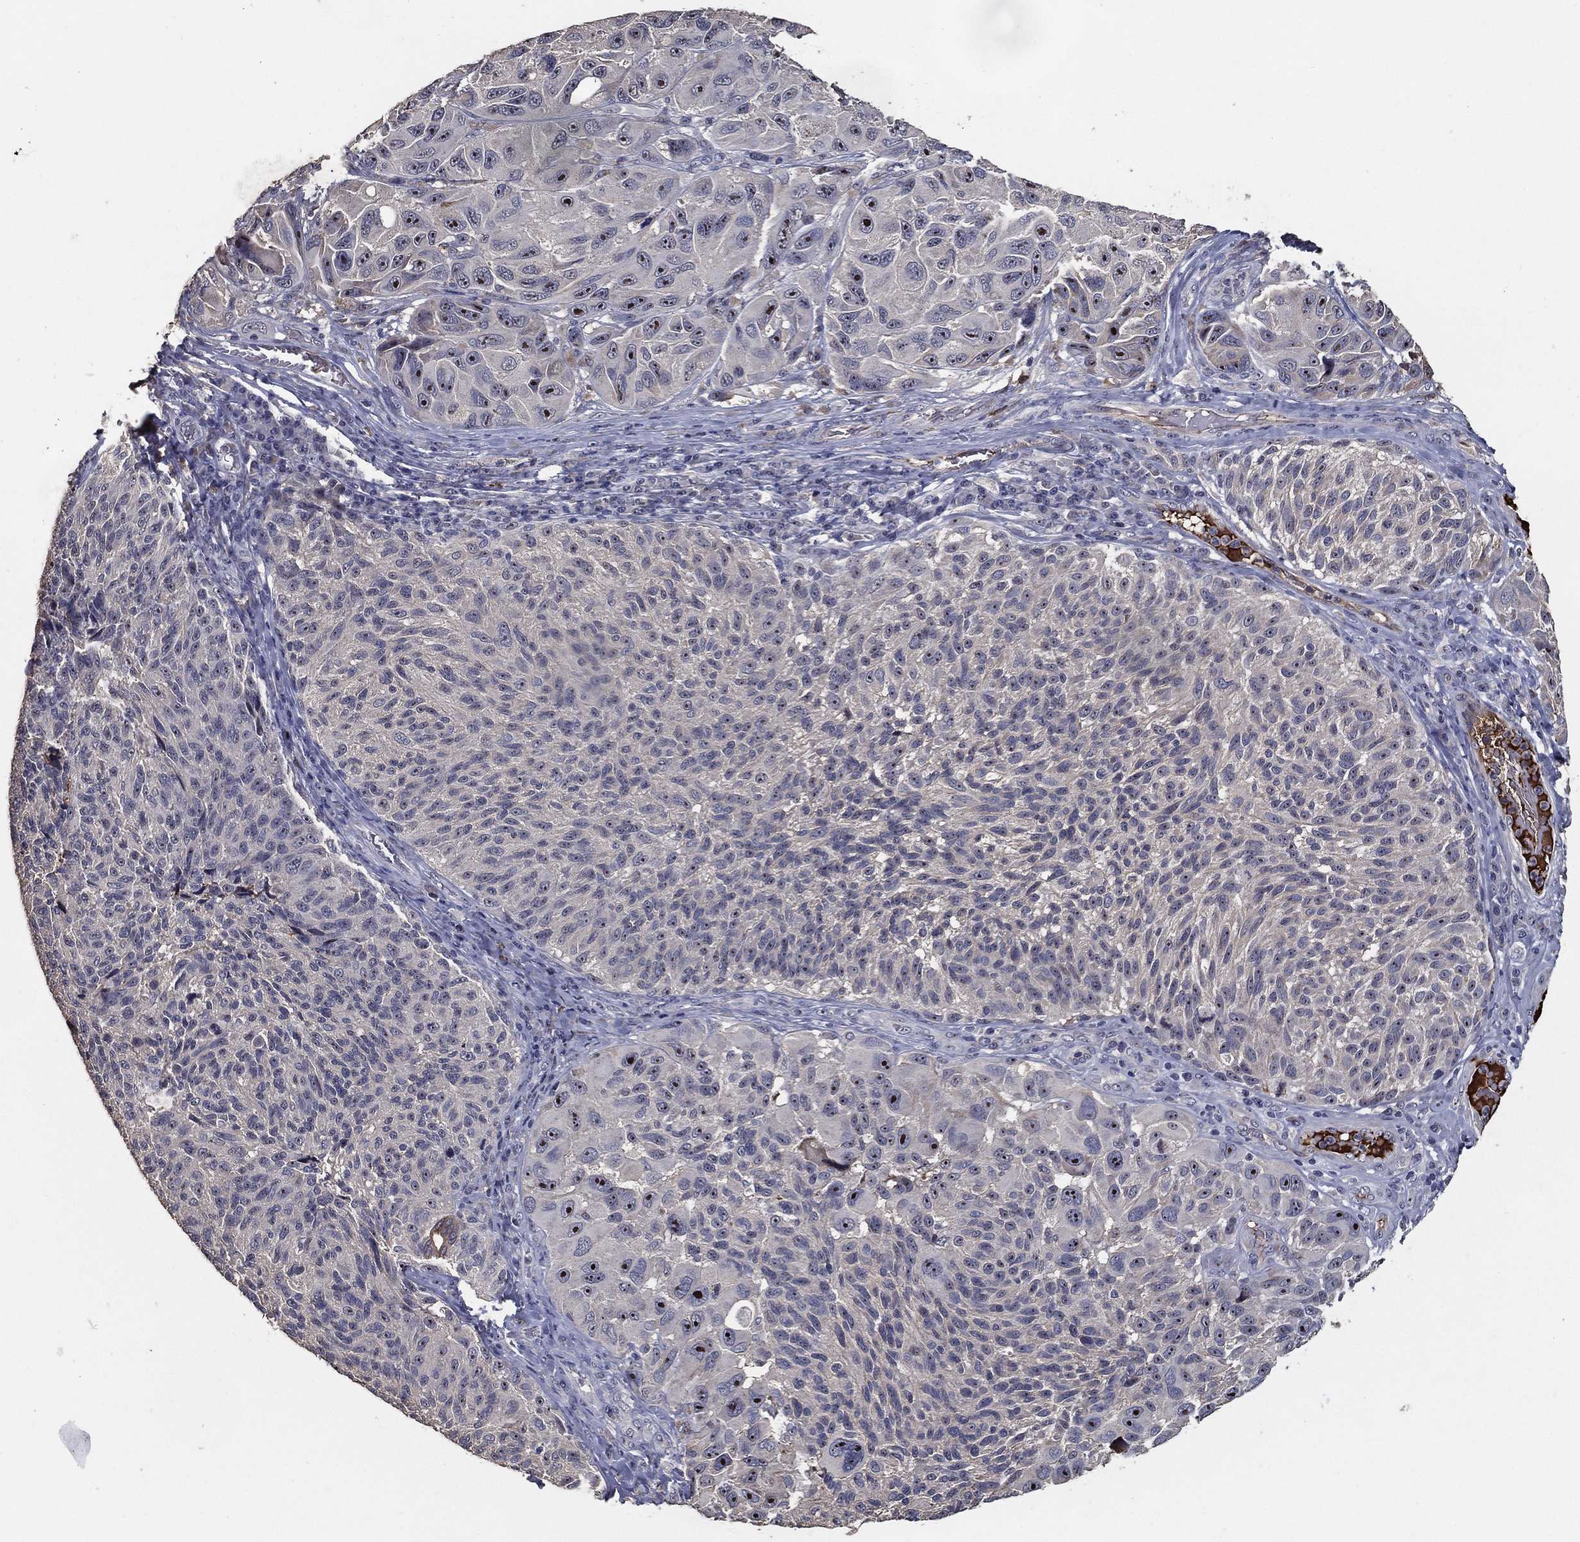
{"staining": {"intensity": "moderate", "quantity": "<25%", "location": "nuclear"}, "tissue": "melanoma", "cell_type": "Tumor cells", "image_type": "cancer", "snomed": [{"axis": "morphology", "description": "Malignant melanoma, NOS"}, {"axis": "topography", "description": "Skin"}], "caption": "A micrograph of malignant melanoma stained for a protein demonstrates moderate nuclear brown staining in tumor cells.", "gene": "EFNA1", "patient": {"sex": "female", "age": 73}}